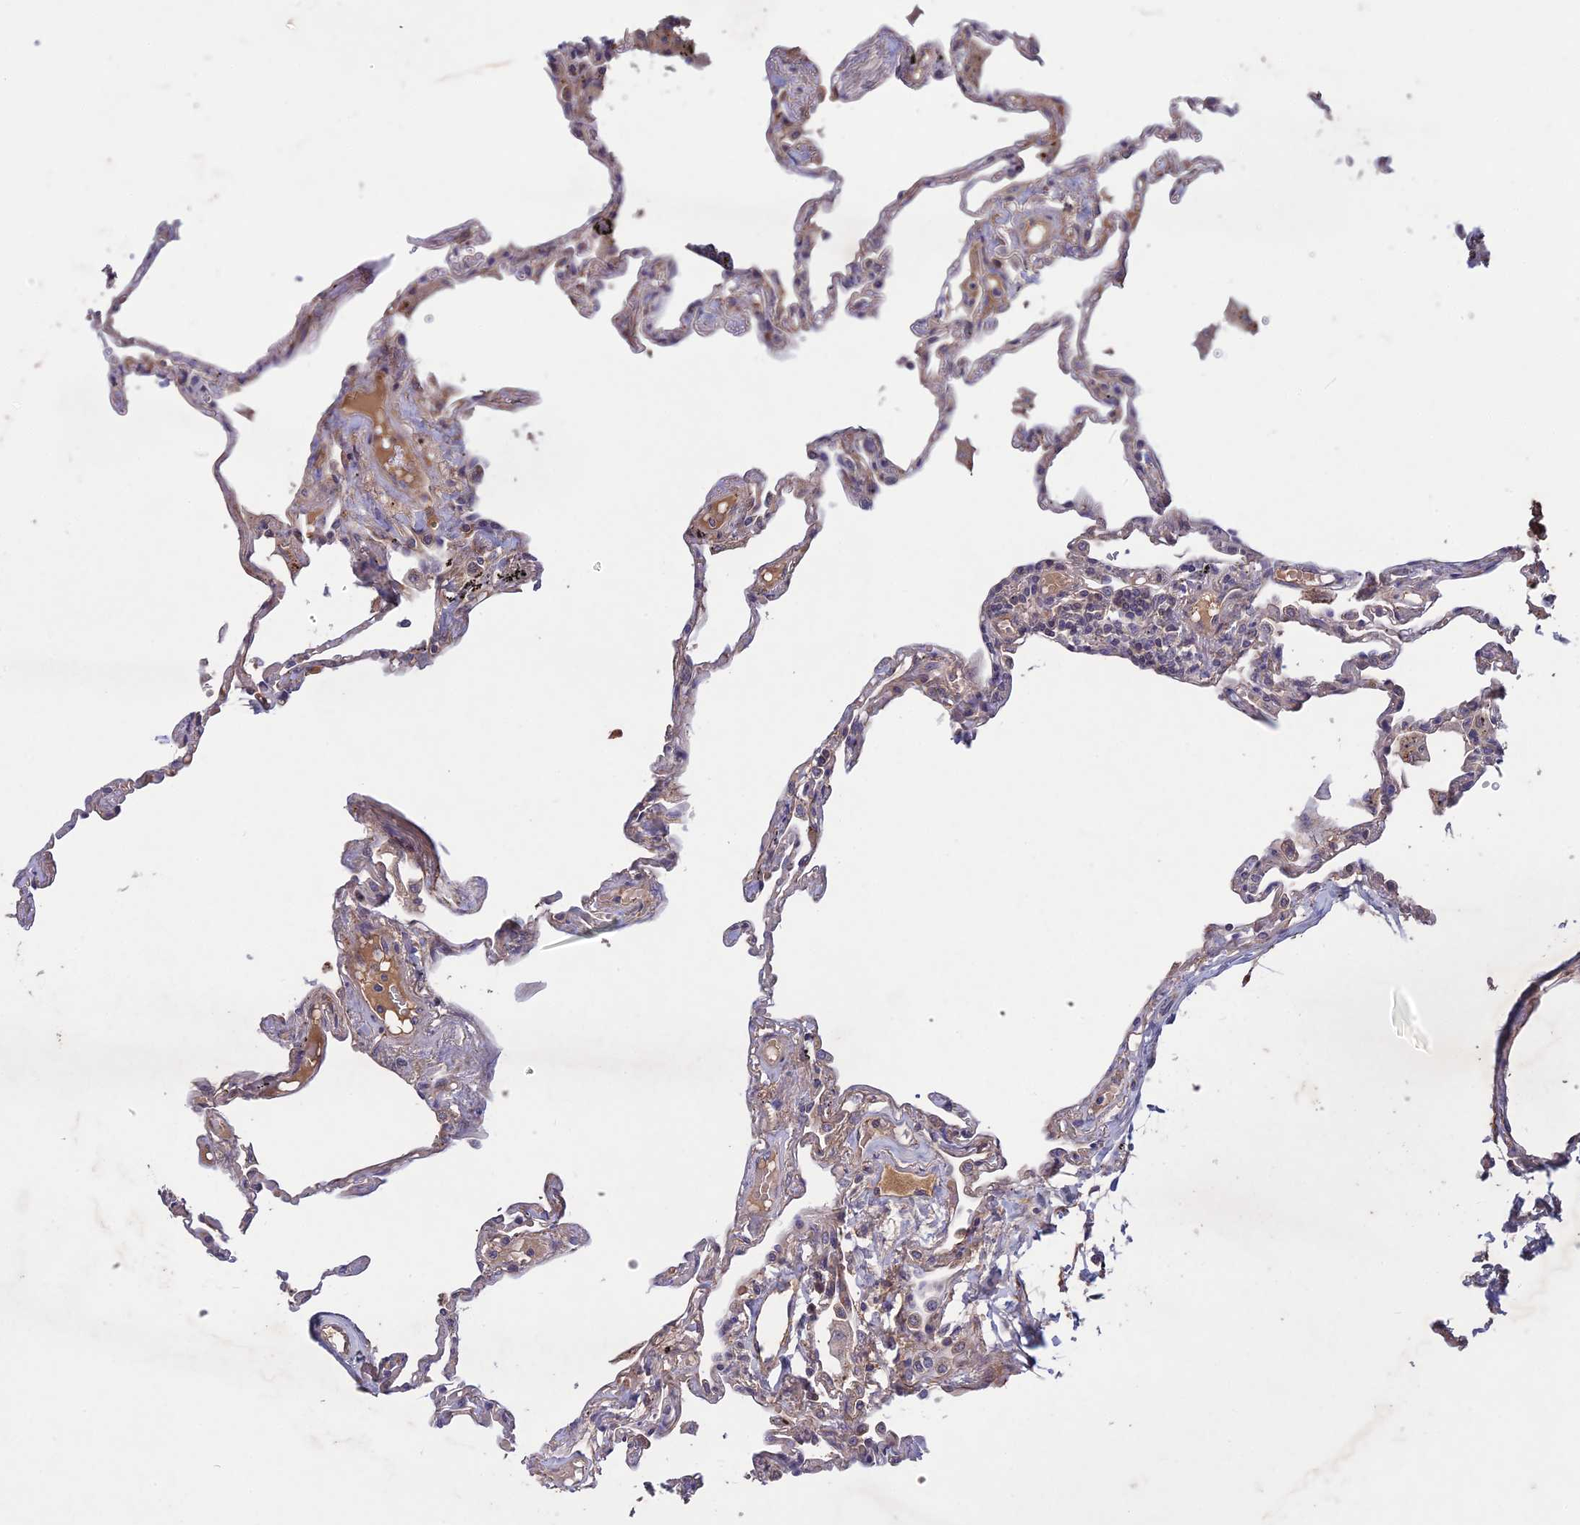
{"staining": {"intensity": "weak", "quantity": "<25%", "location": "cytoplasmic/membranous"}, "tissue": "lung", "cell_type": "Alveolar cells", "image_type": "normal", "snomed": [{"axis": "morphology", "description": "Normal tissue, NOS"}, {"axis": "topography", "description": "Lung"}], "caption": "A micrograph of lung stained for a protein reveals no brown staining in alveolar cells.", "gene": "ADO", "patient": {"sex": "female", "age": 67}}